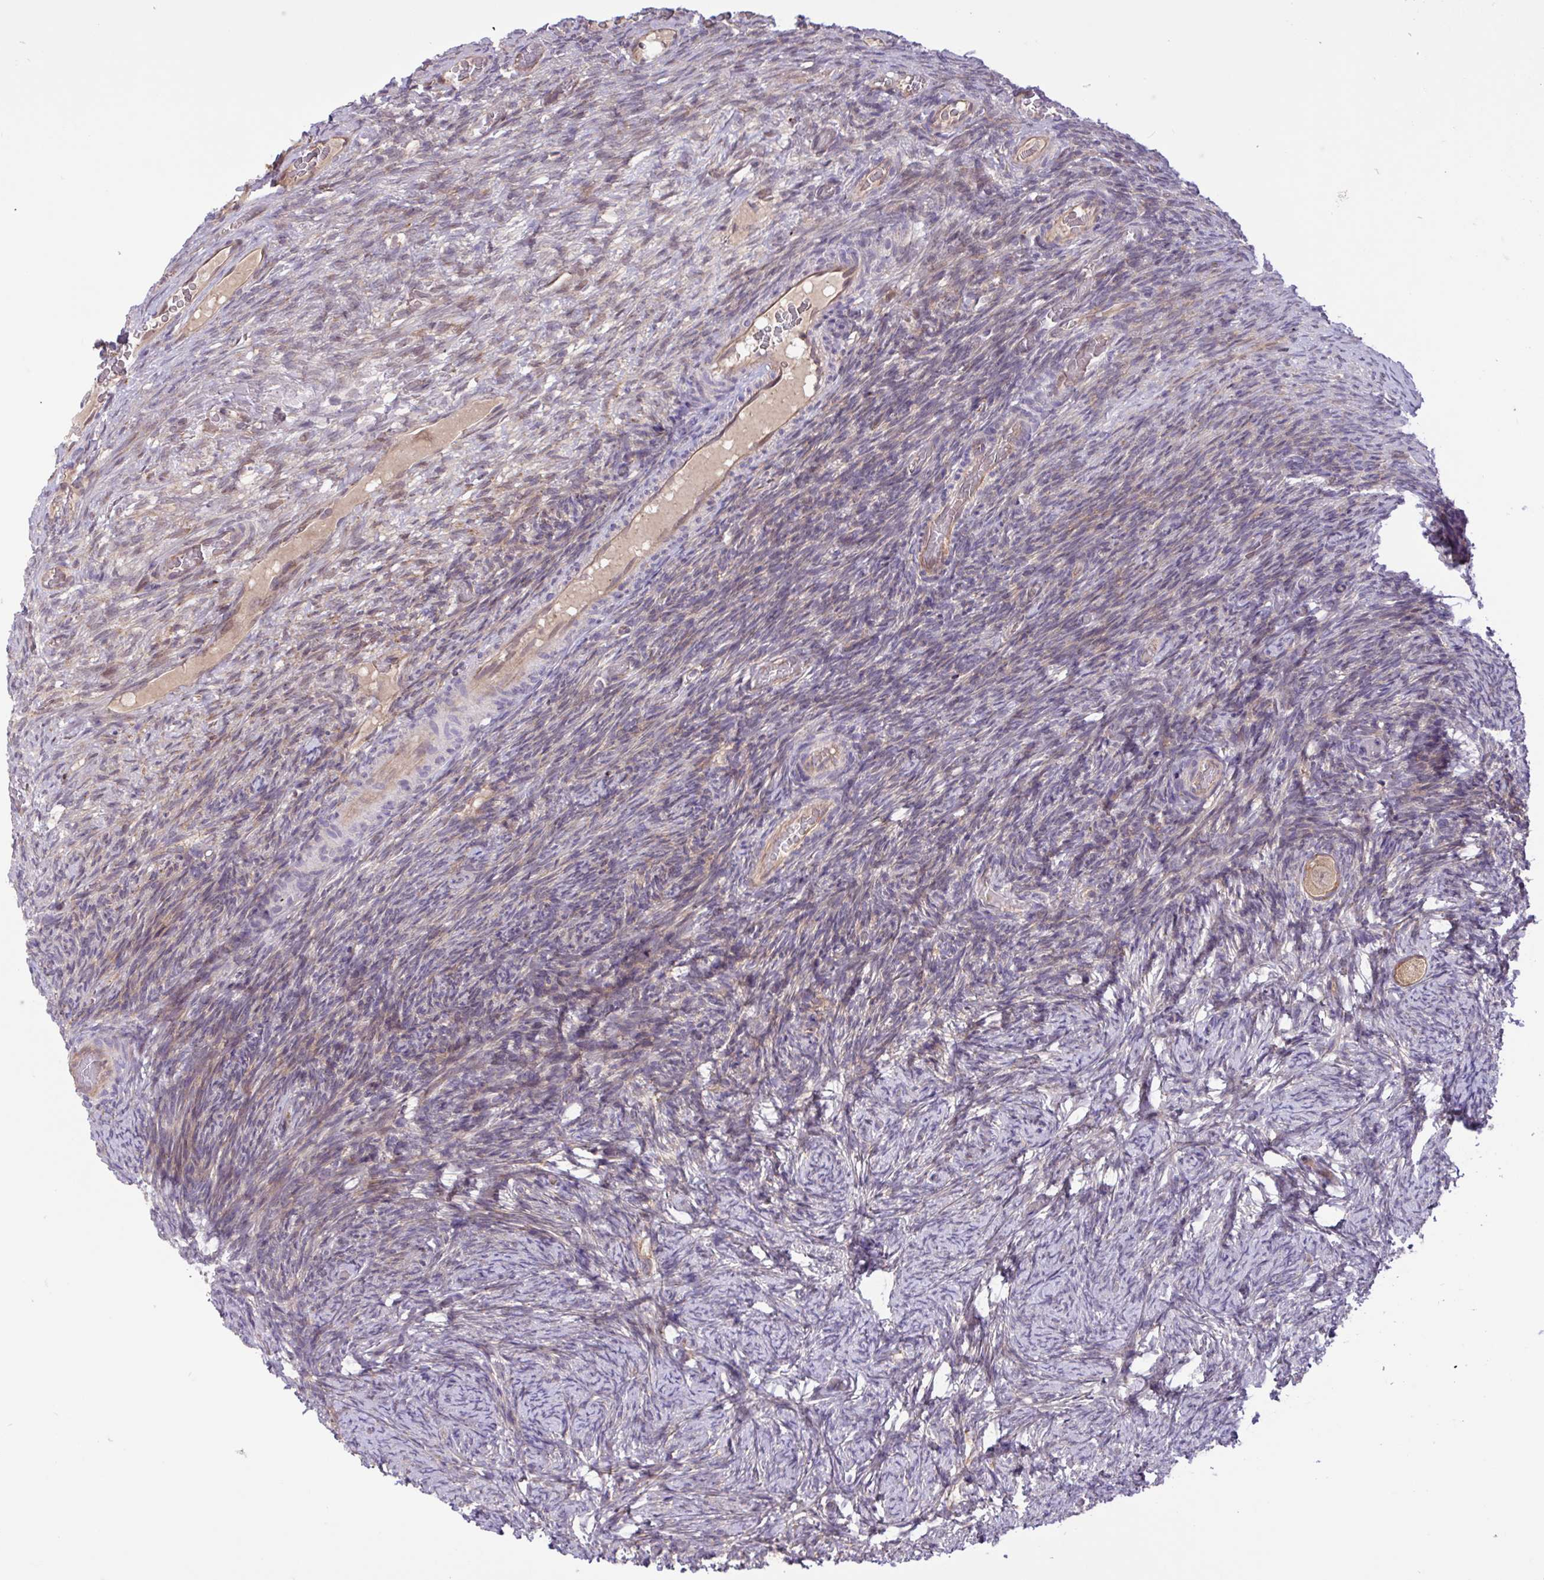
{"staining": {"intensity": "moderate", "quantity": ">75%", "location": "cytoplasmic/membranous"}, "tissue": "ovary", "cell_type": "Follicle cells", "image_type": "normal", "snomed": [{"axis": "morphology", "description": "Normal tissue, NOS"}, {"axis": "topography", "description": "Ovary"}], "caption": "DAB immunohistochemical staining of unremarkable ovary reveals moderate cytoplasmic/membranous protein staining in about >75% of follicle cells.", "gene": "INTS10", "patient": {"sex": "female", "age": 34}}